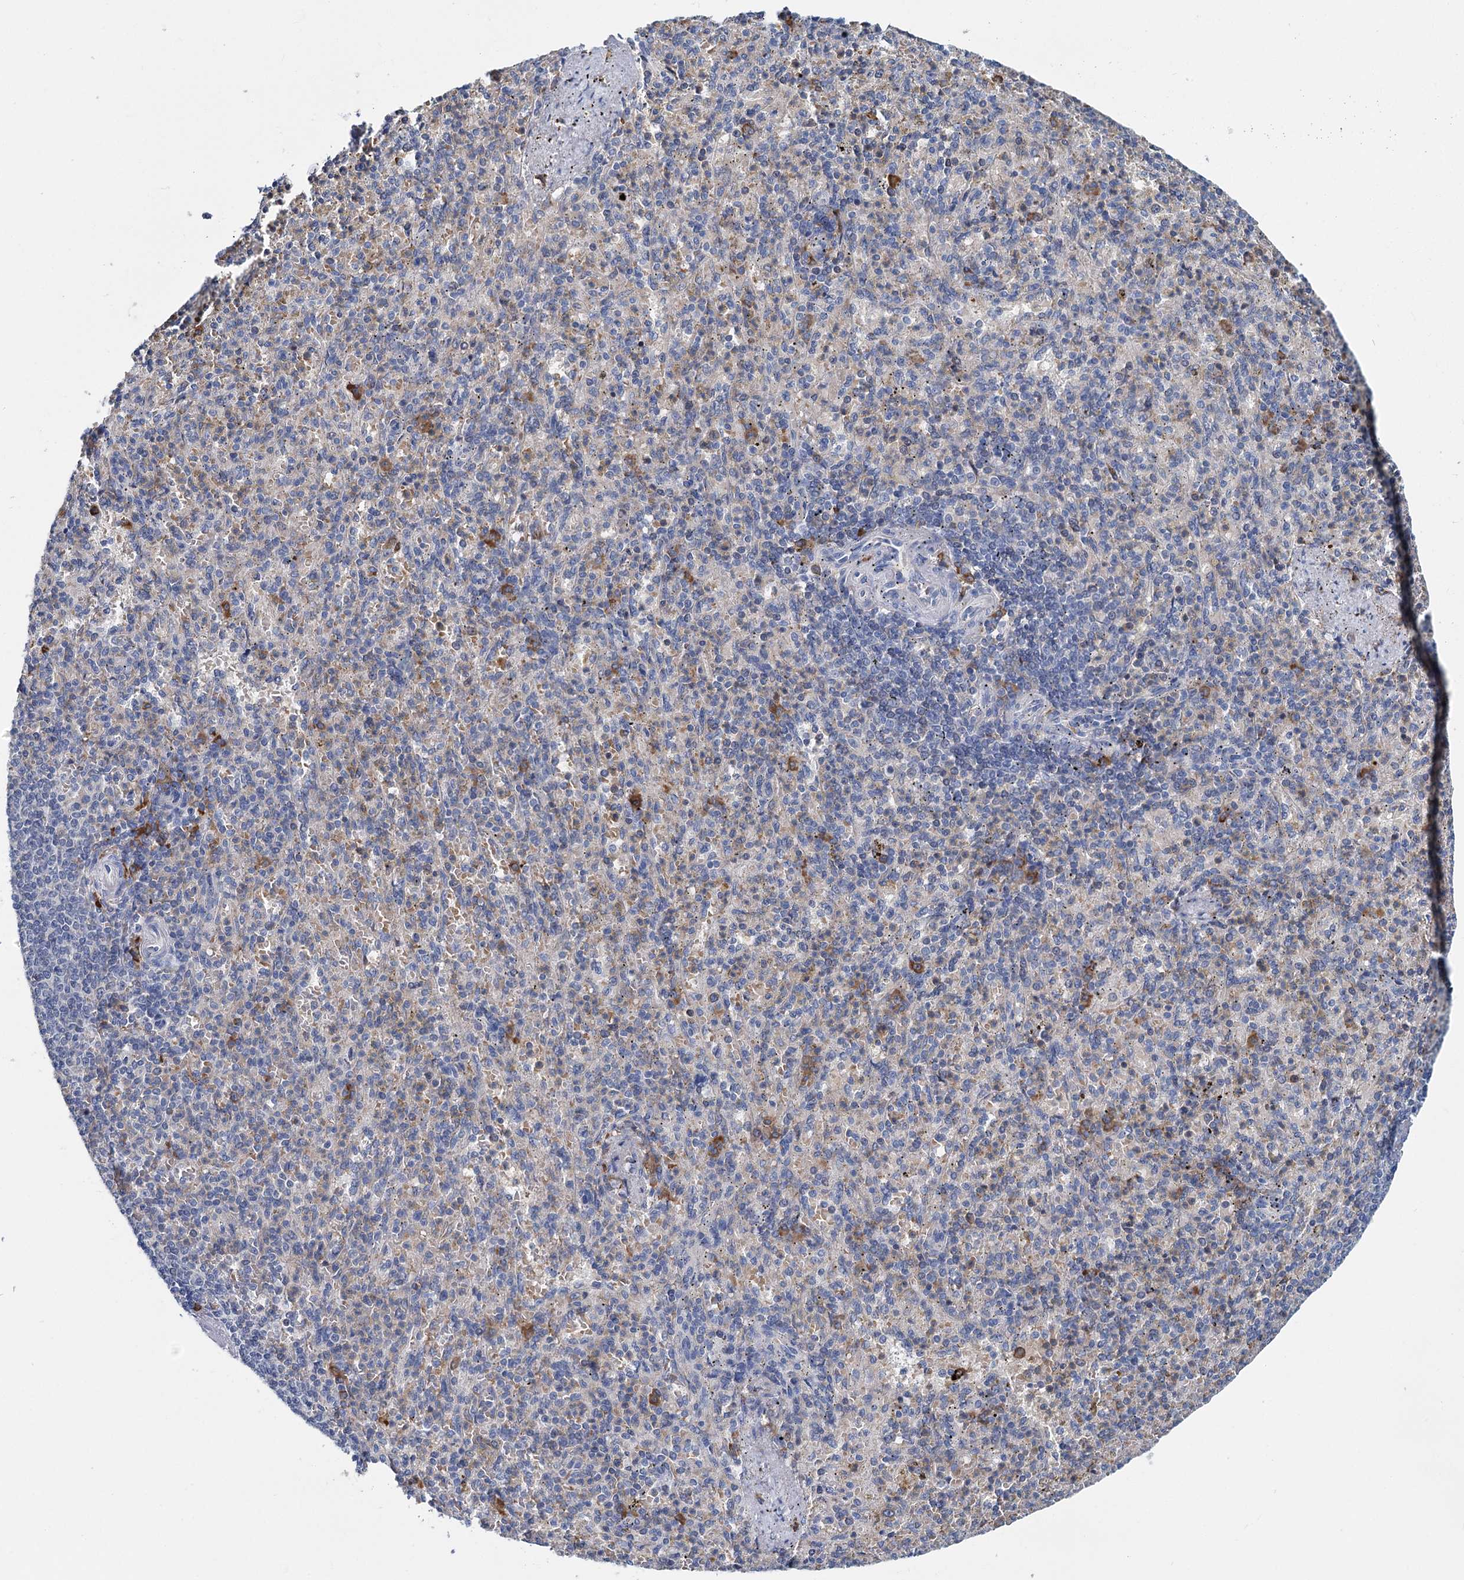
{"staining": {"intensity": "negative", "quantity": "none", "location": "none"}, "tissue": "spleen", "cell_type": "Cells in red pulp", "image_type": "normal", "snomed": [{"axis": "morphology", "description": "Normal tissue, NOS"}, {"axis": "topography", "description": "Spleen"}], "caption": "This image is of benign spleen stained with immunohistochemistry (IHC) to label a protein in brown with the nuclei are counter-stained blue. There is no expression in cells in red pulp. (DAB (3,3'-diaminobenzidine) immunohistochemistry (IHC) with hematoxylin counter stain).", "gene": "ANKRD16", "patient": {"sex": "female", "age": 74}}